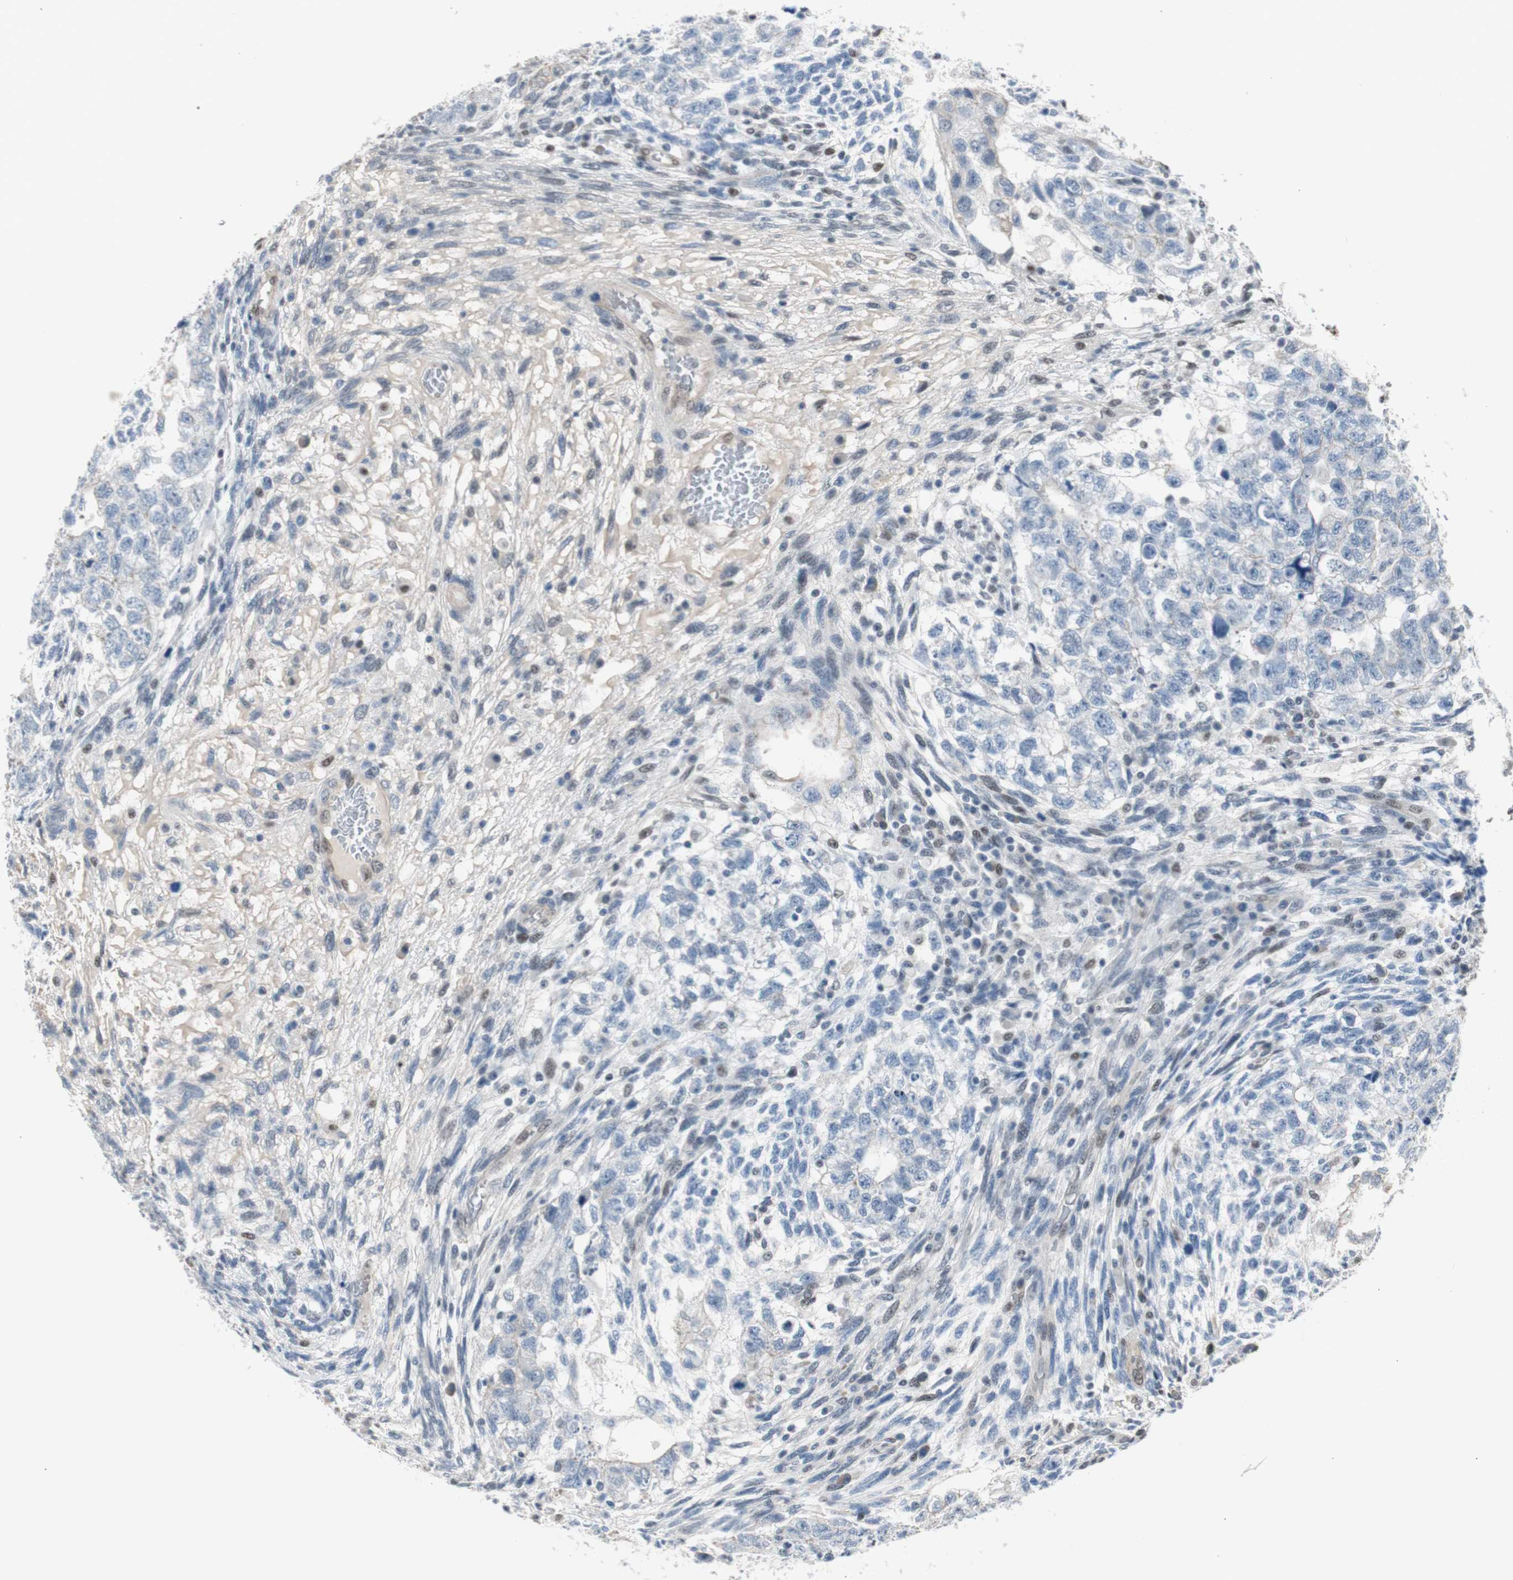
{"staining": {"intensity": "negative", "quantity": "none", "location": "none"}, "tissue": "testis cancer", "cell_type": "Tumor cells", "image_type": "cancer", "snomed": [{"axis": "morphology", "description": "Normal tissue, NOS"}, {"axis": "morphology", "description": "Carcinoma, Embryonal, NOS"}, {"axis": "topography", "description": "Testis"}], "caption": "Immunohistochemical staining of testis cancer exhibits no significant positivity in tumor cells.", "gene": "PML", "patient": {"sex": "male", "age": 36}}